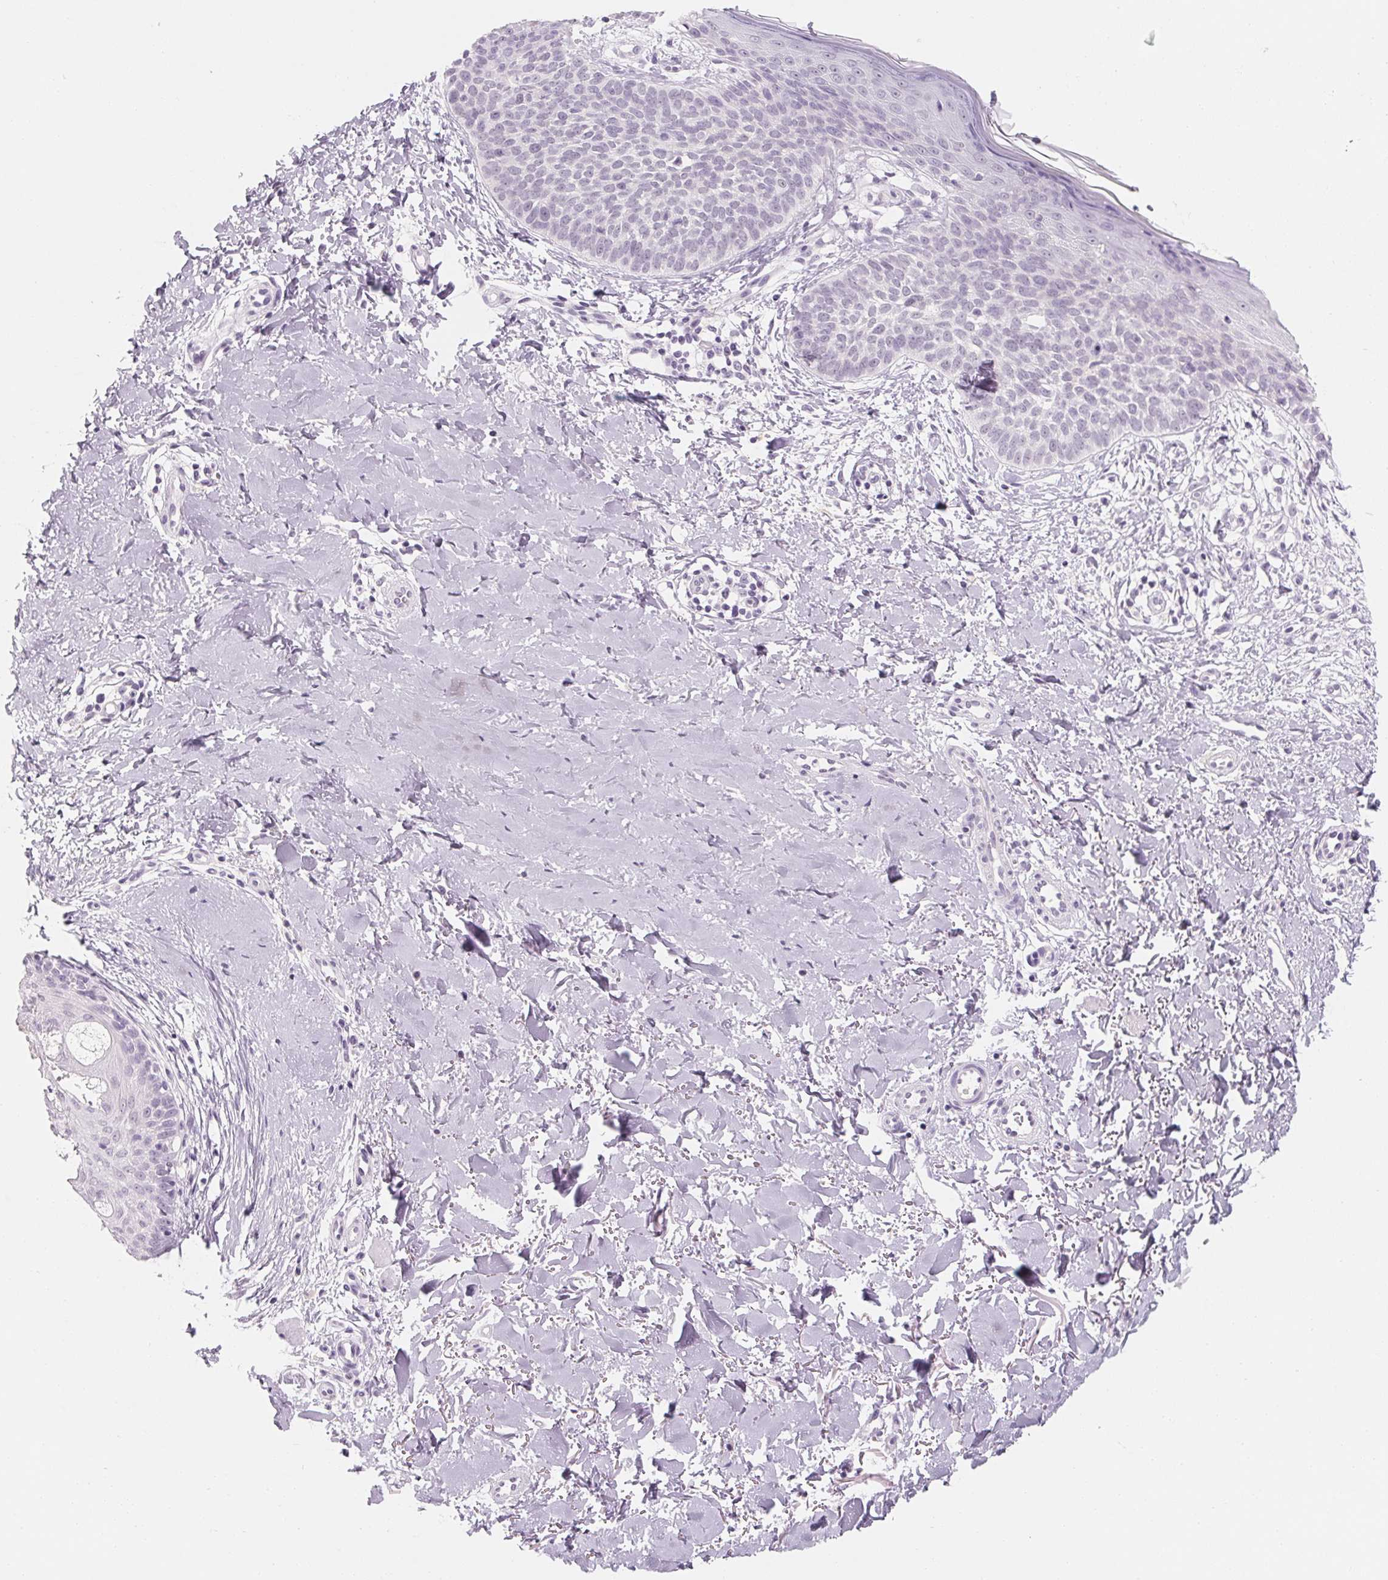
{"staining": {"intensity": "negative", "quantity": "none", "location": "none"}, "tissue": "skin cancer", "cell_type": "Tumor cells", "image_type": "cancer", "snomed": [{"axis": "morphology", "description": "Basal cell carcinoma"}, {"axis": "topography", "description": "Skin"}], "caption": "A photomicrograph of skin basal cell carcinoma stained for a protein shows no brown staining in tumor cells.", "gene": "ZIC4", "patient": {"sex": "male", "age": 57}}